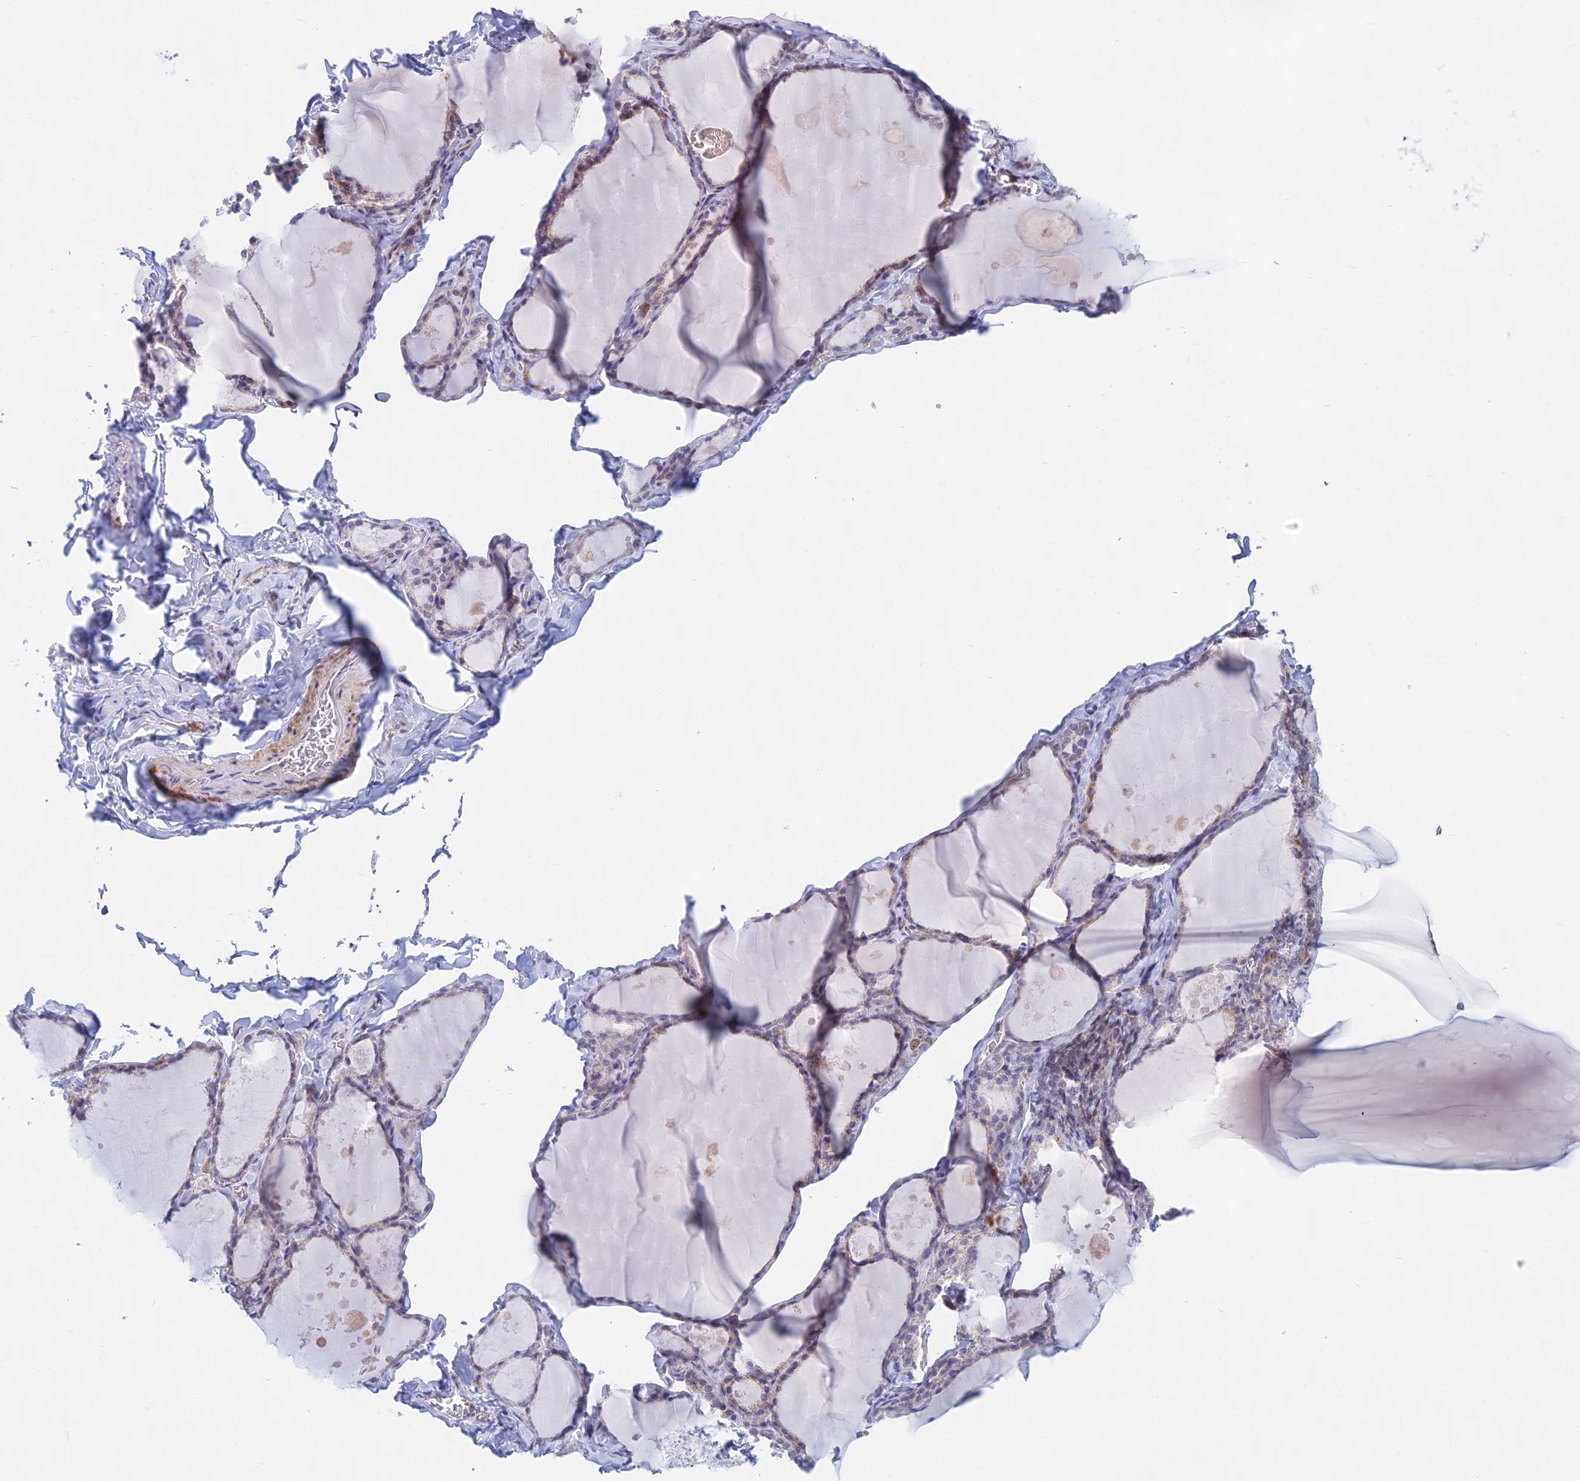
{"staining": {"intensity": "moderate", "quantity": "<25%", "location": "cytoplasmic/membranous"}, "tissue": "thyroid gland", "cell_type": "Glandular cells", "image_type": "normal", "snomed": [{"axis": "morphology", "description": "Normal tissue, NOS"}, {"axis": "topography", "description": "Thyroid gland"}], "caption": "Protein staining displays moderate cytoplasmic/membranous expression in about <25% of glandular cells in benign thyroid gland.", "gene": "KRR1", "patient": {"sex": "male", "age": 56}}